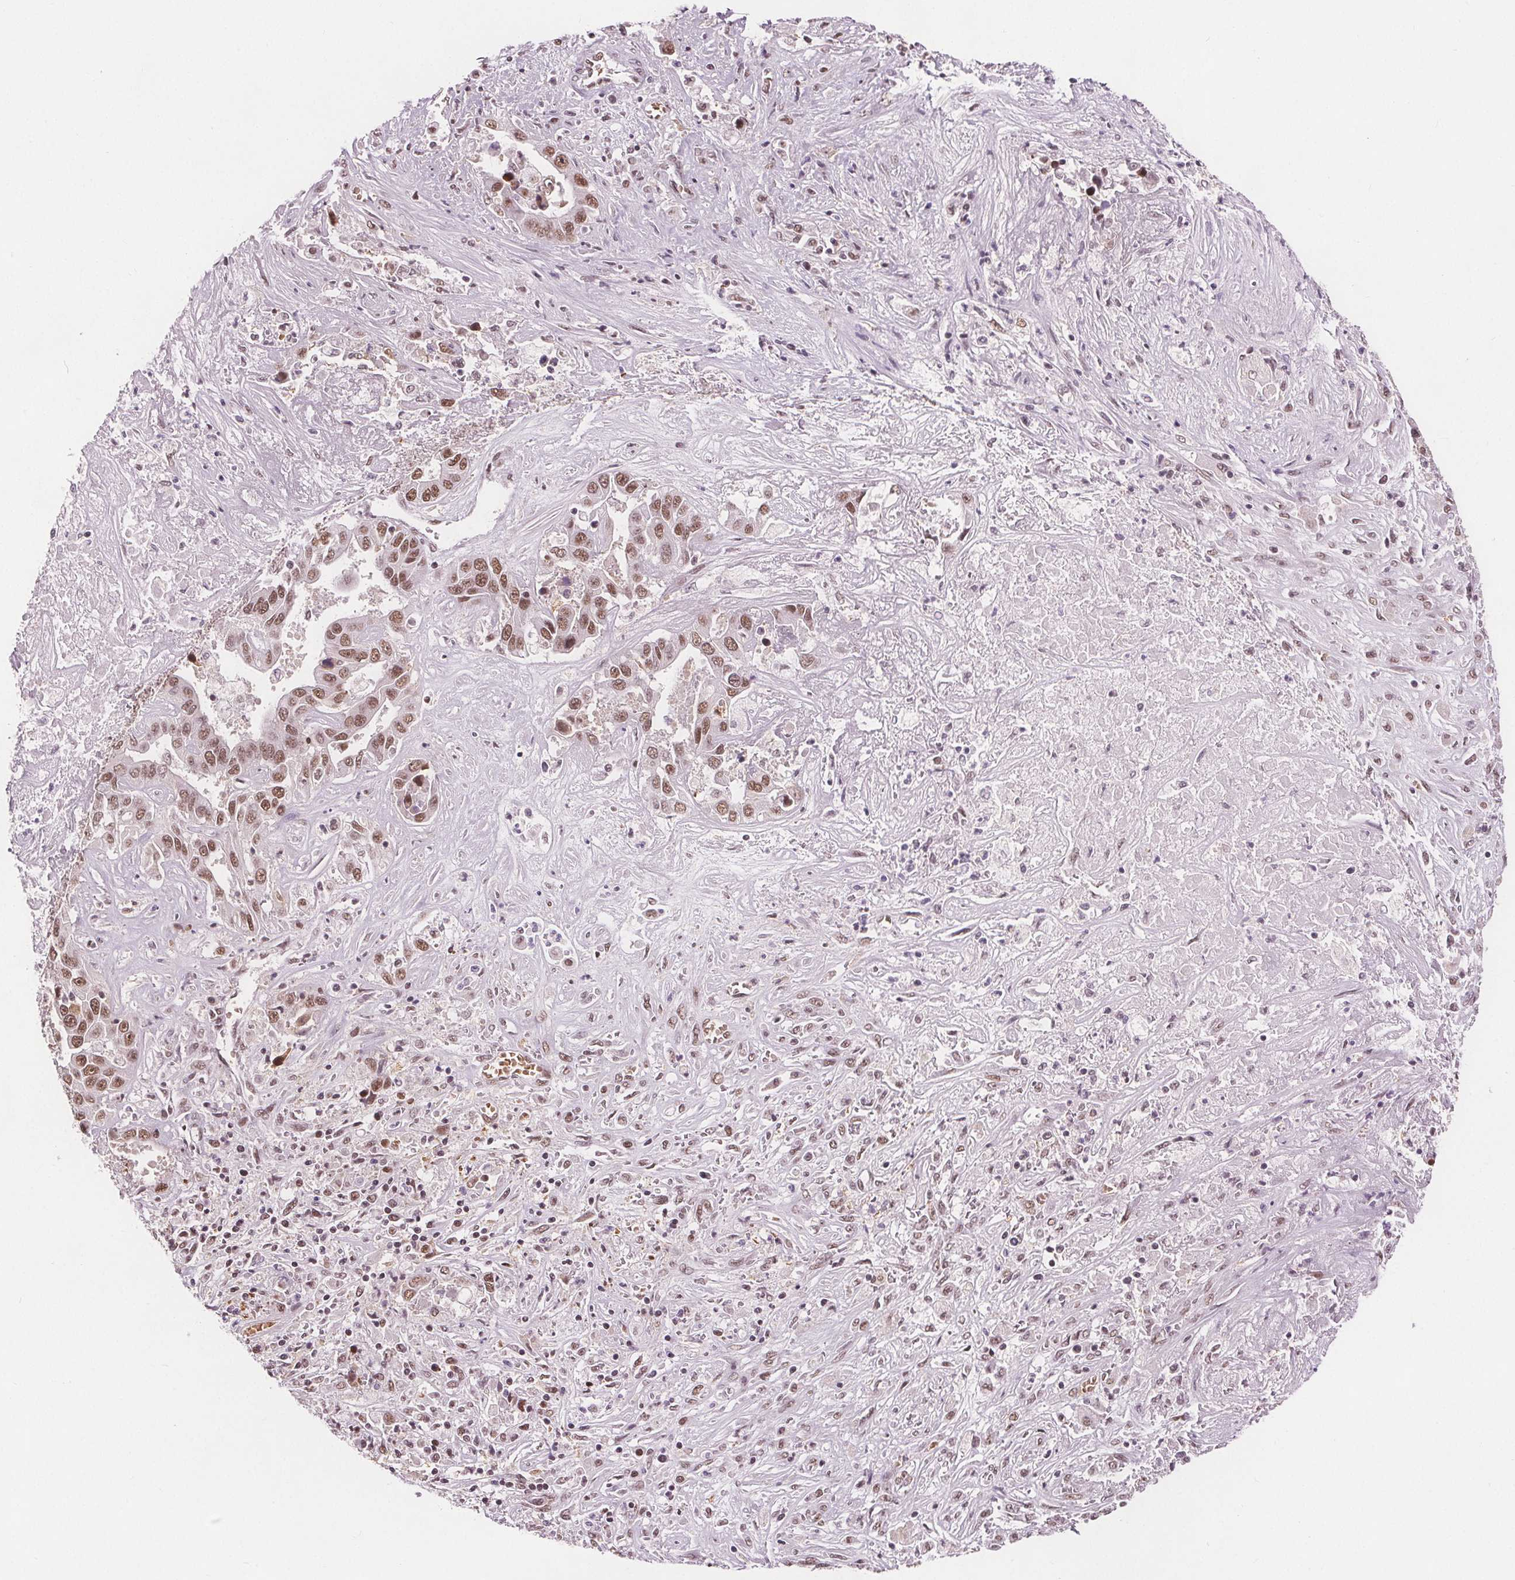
{"staining": {"intensity": "moderate", "quantity": ">75%", "location": "nuclear"}, "tissue": "liver cancer", "cell_type": "Tumor cells", "image_type": "cancer", "snomed": [{"axis": "morphology", "description": "Cholangiocarcinoma"}, {"axis": "topography", "description": "Liver"}], "caption": "Immunohistochemistry (IHC) (DAB) staining of human liver cancer displays moderate nuclear protein staining in about >75% of tumor cells.", "gene": "IWS1", "patient": {"sex": "female", "age": 52}}